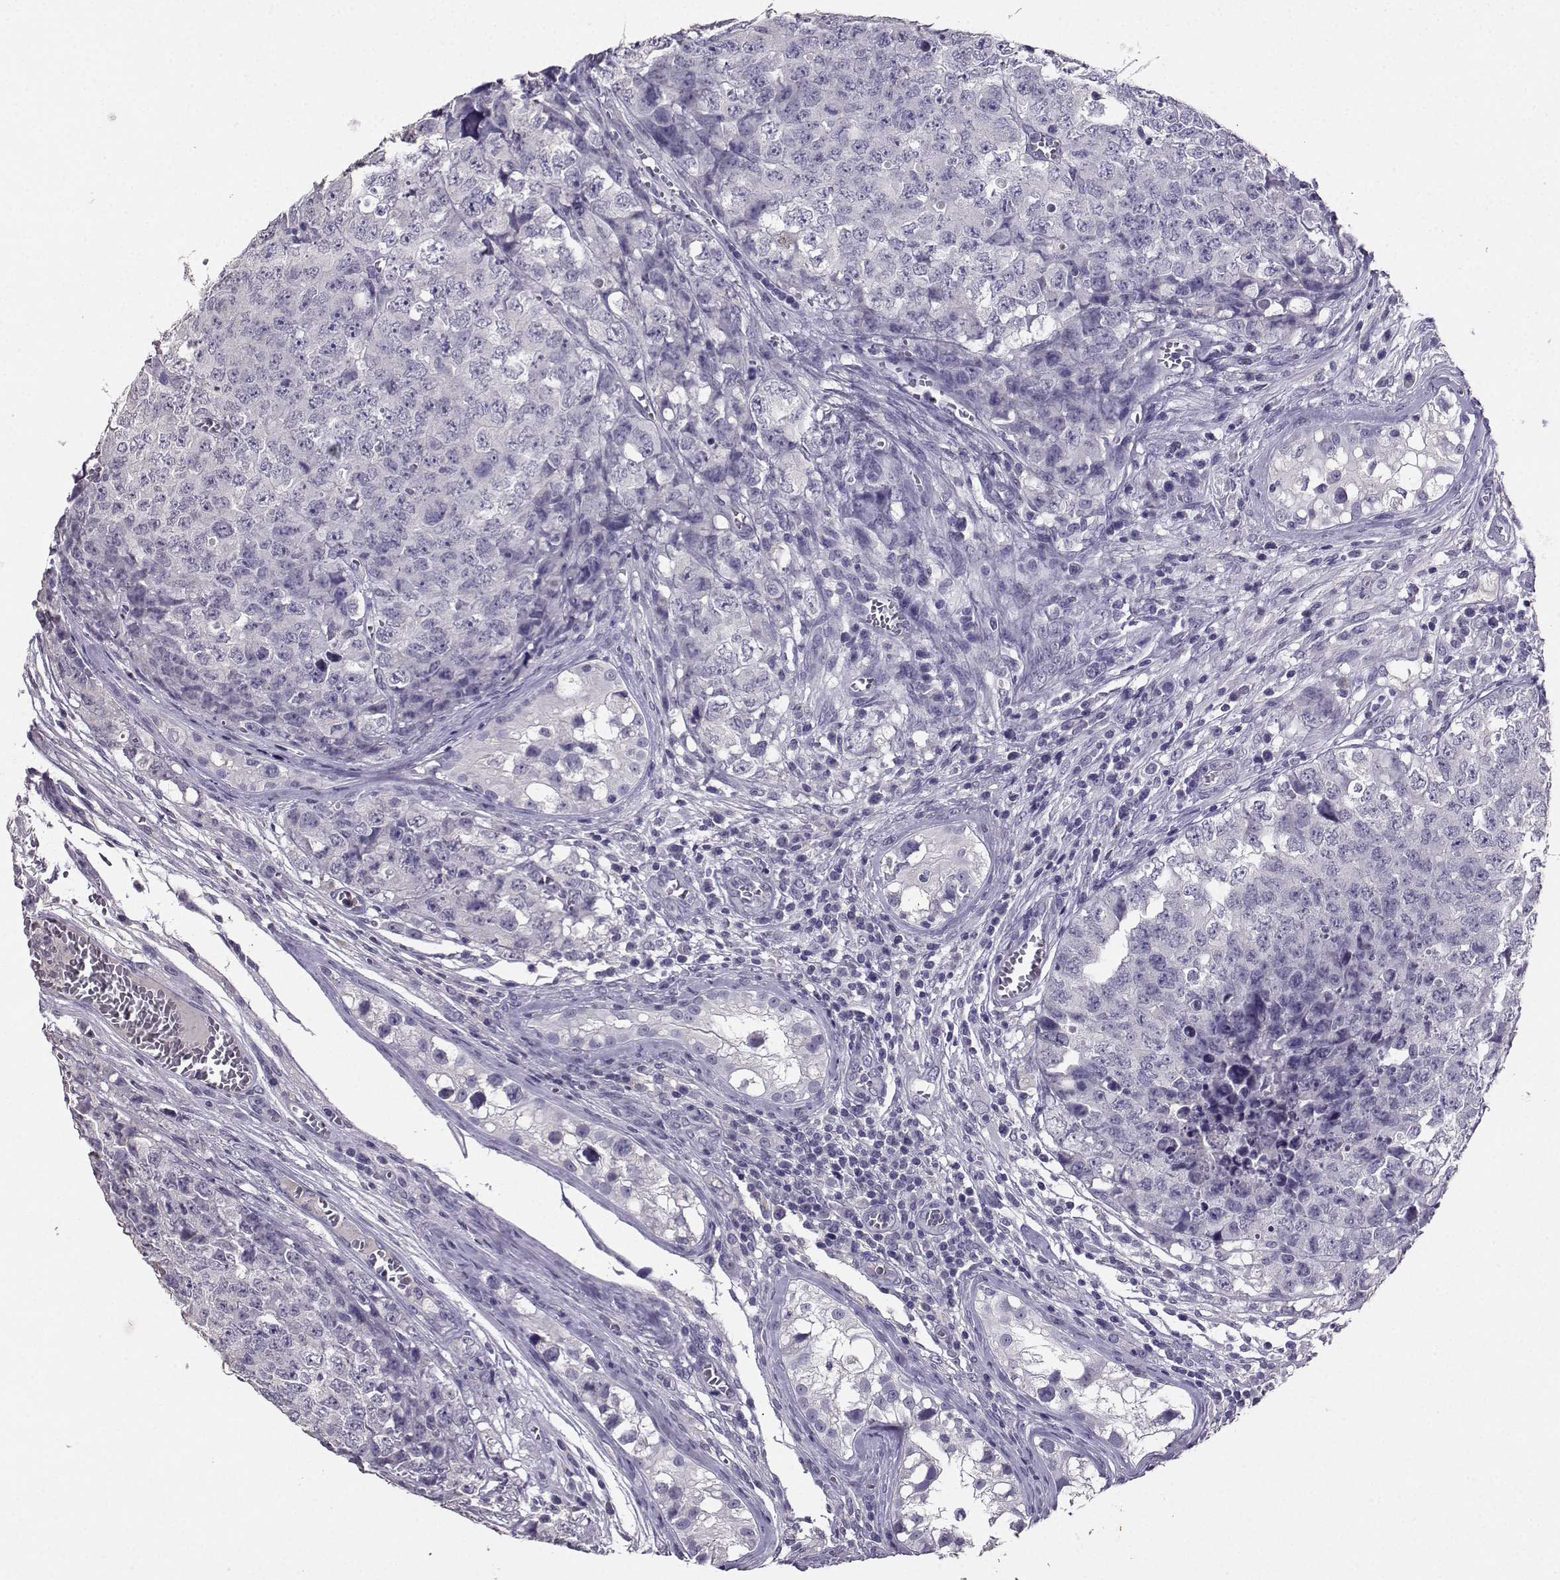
{"staining": {"intensity": "negative", "quantity": "none", "location": "none"}, "tissue": "testis cancer", "cell_type": "Tumor cells", "image_type": "cancer", "snomed": [{"axis": "morphology", "description": "Carcinoma, Embryonal, NOS"}, {"axis": "topography", "description": "Testis"}], "caption": "The immunohistochemistry histopathology image has no significant staining in tumor cells of testis cancer (embryonal carcinoma) tissue.", "gene": "SPAG11B", "patient": {"sex": "male", "age": 23}}